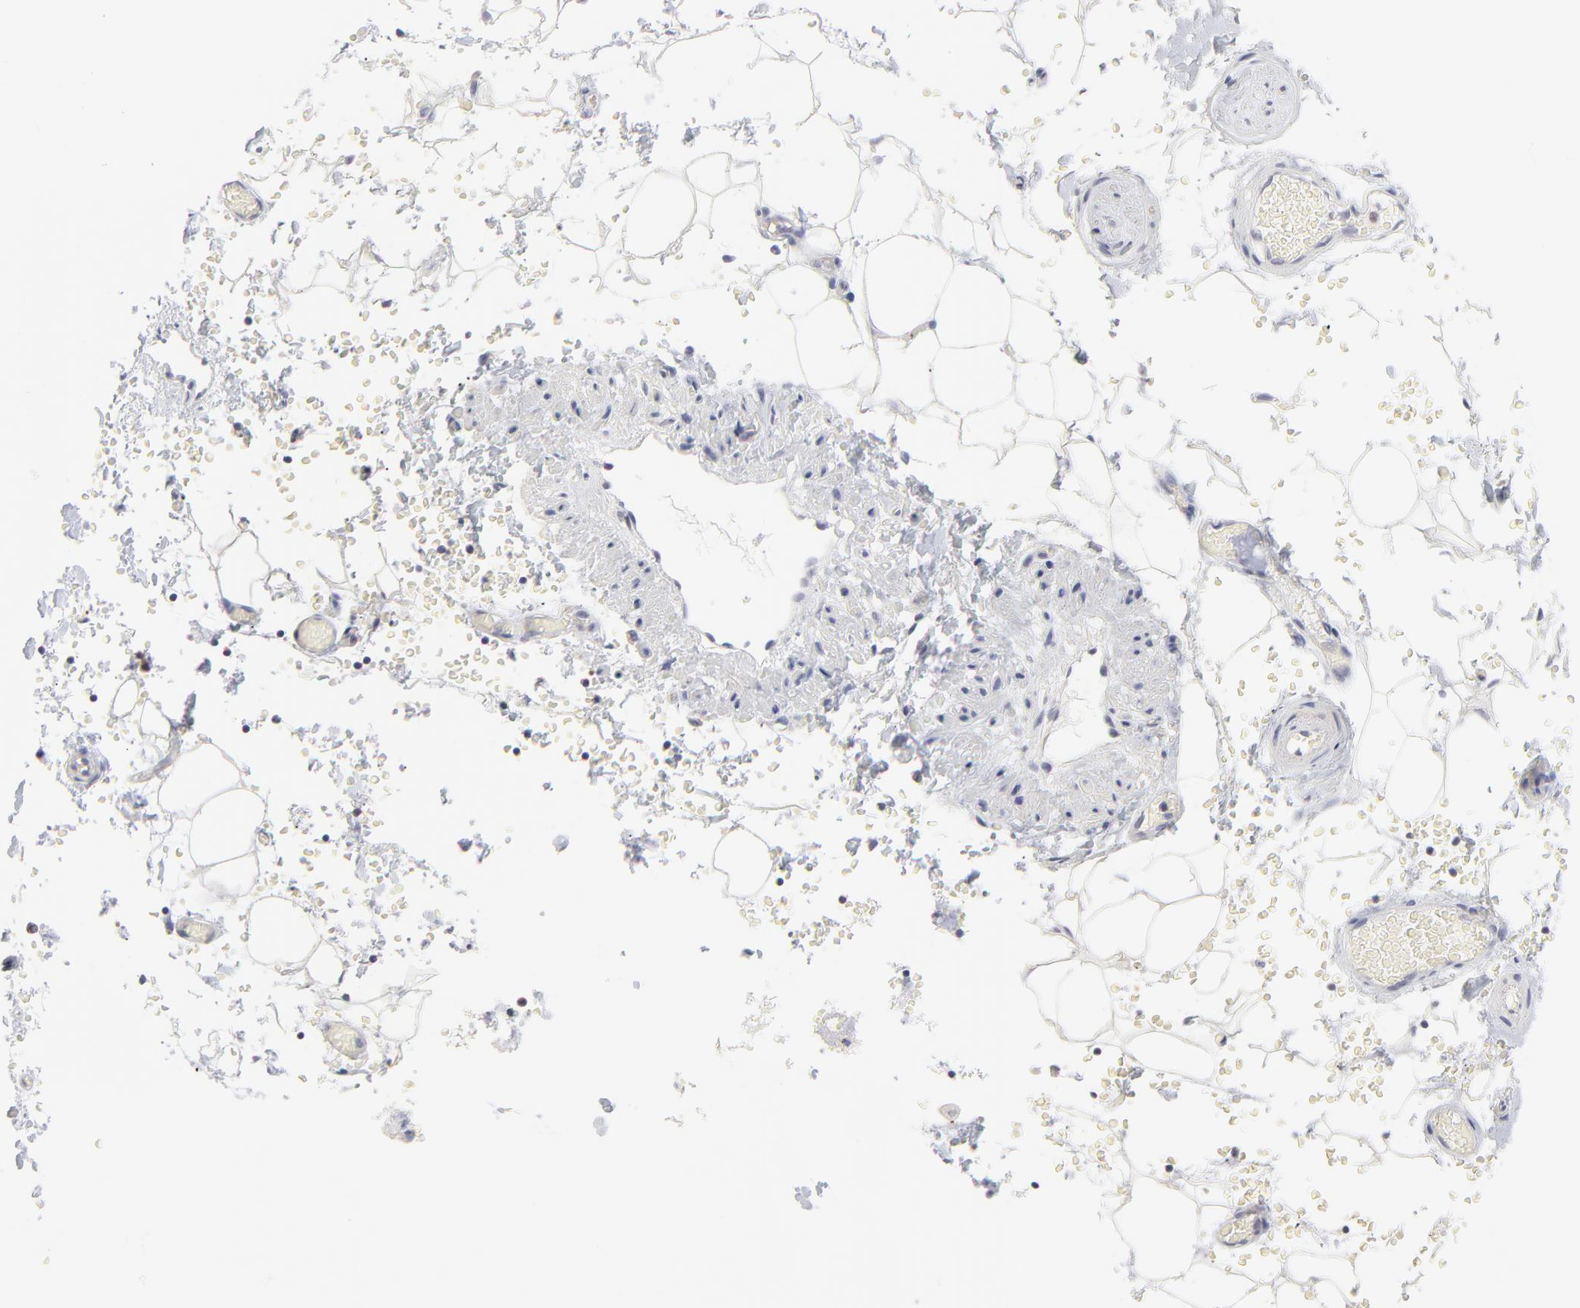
{"staining": {"intensity": "negative", "quantity": "none", "location": "none"}, "tissue": "adipose tissue", "cell_type": "Adipocytes", "image_type": "normal", "snomed": [{"axis": "morphology", "description": "Normal tissue, NOS"}, {"axis": "topography", "description": "Bronchus"}, {"axis": "topography", "description": "Lung"}], "caption": "Adipocytes are negative for brown protein staining in benign adipose tissue. Nuclei are stained in blue.", "gene": "TRIM22", "patient": {"sex": "female", "age": 56}}